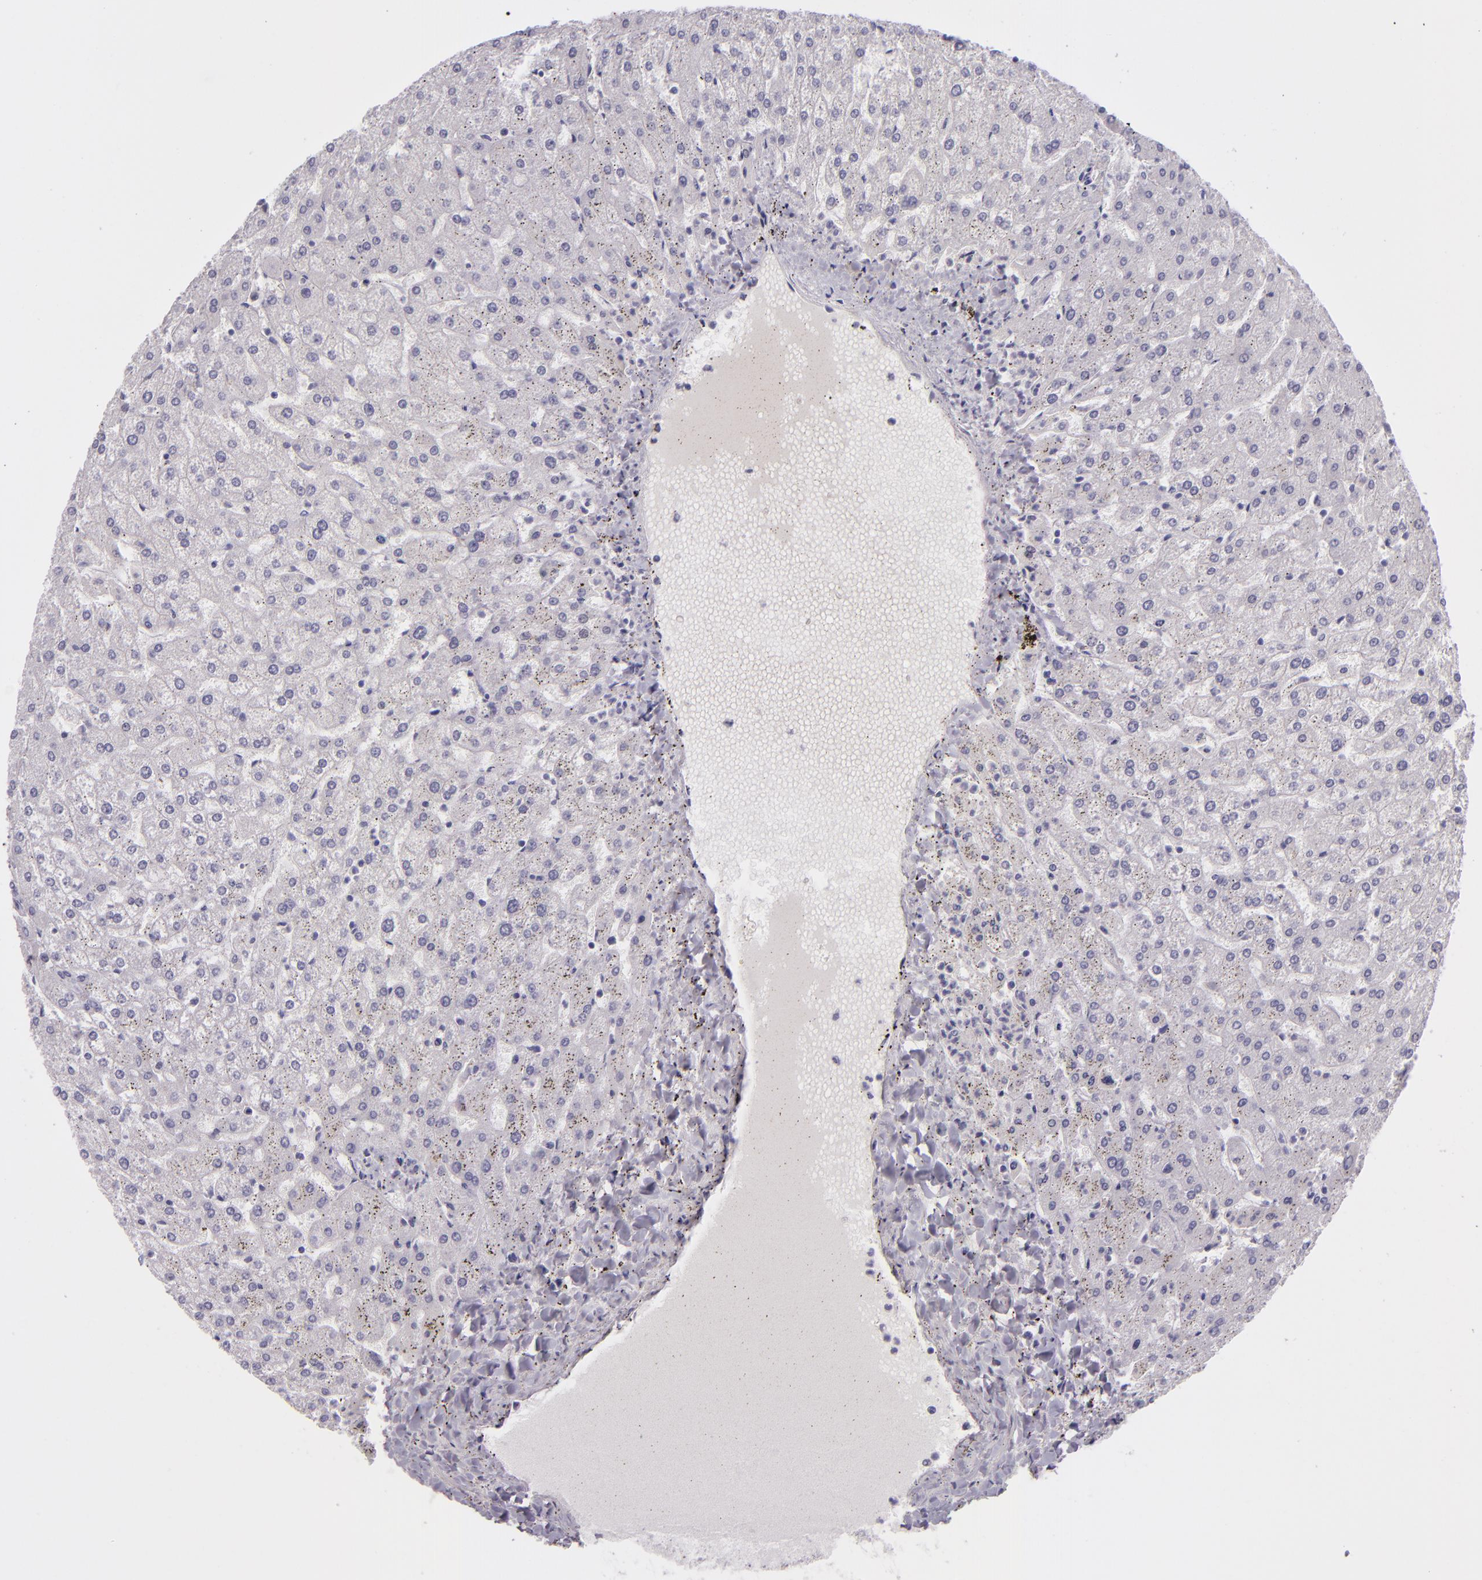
{"staining": {"intensity": "negative", "quantity": "none", "location": "none"}, "tissue": "liver", "cell_type": "Cholangiocytes", "image_type": "normal", "snomed": [{"axis": "morphology", "description": "Normal tissue, NOS"}, {"axis": "topography", "description": "Liver"}], "caption": "Cholangiocytes show no significant protein staining in normal liver.", "gene": "SNCB", "patient": {"sex": "female", "age": 32}}